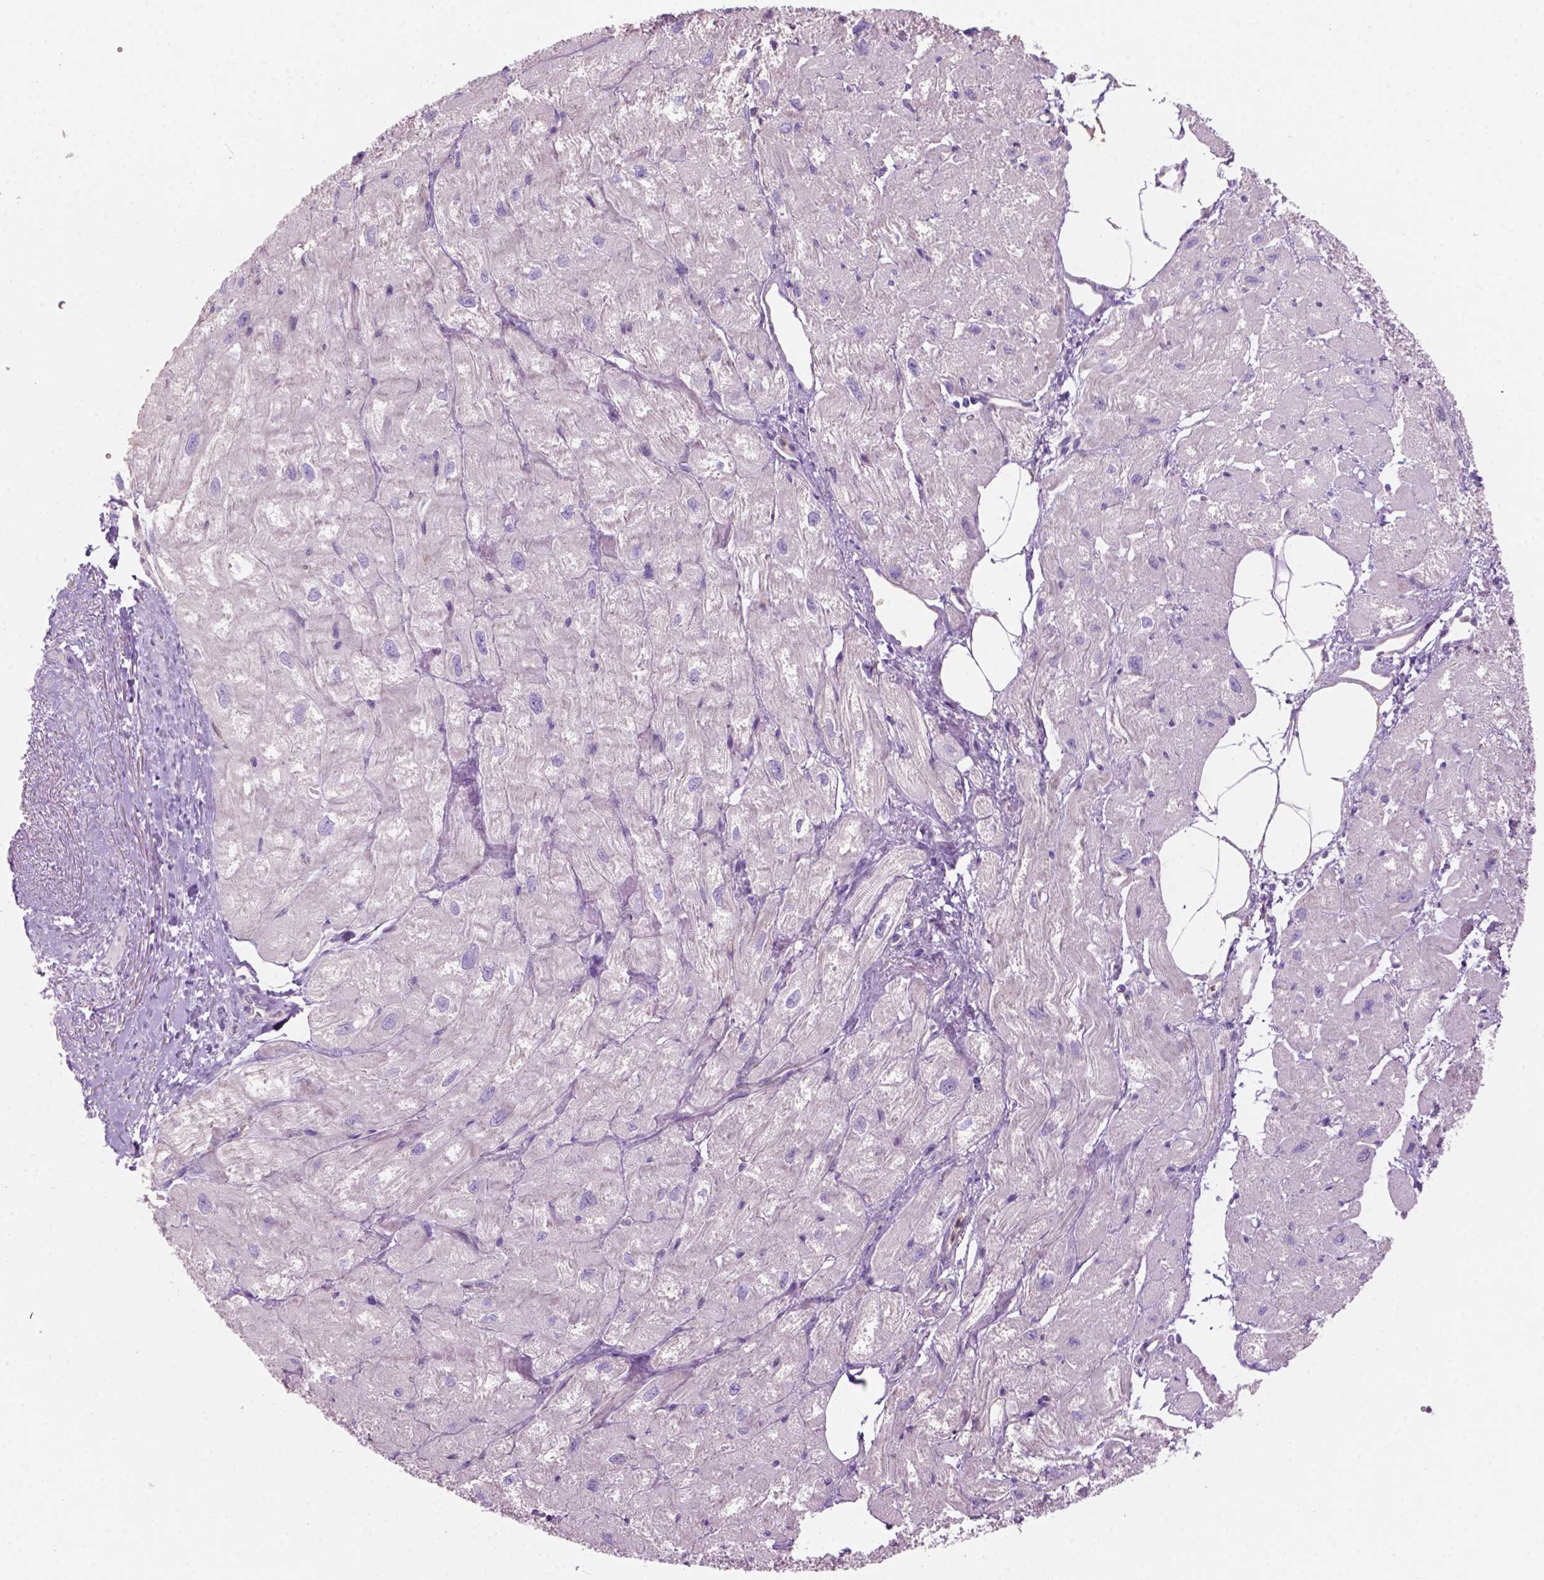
{"staining": {"intensity": "negative", "quantity": "none", "location": "none"}, "tissue": "heart muscle", "cell_type": "Cardiomyocytes", "image_type": "normal", "snomed": [{"axis": "morphology", "description": "Normal tissue, NOS"}, {"axis": "topography", "description": "Heart"}], "caption": "This is an immunohistochemistry micrograph of benign heart muscle. There is no positivity in cardiomyocytes.", "gene": "CD84", "patient": {"sex": "female", "age": 62}}